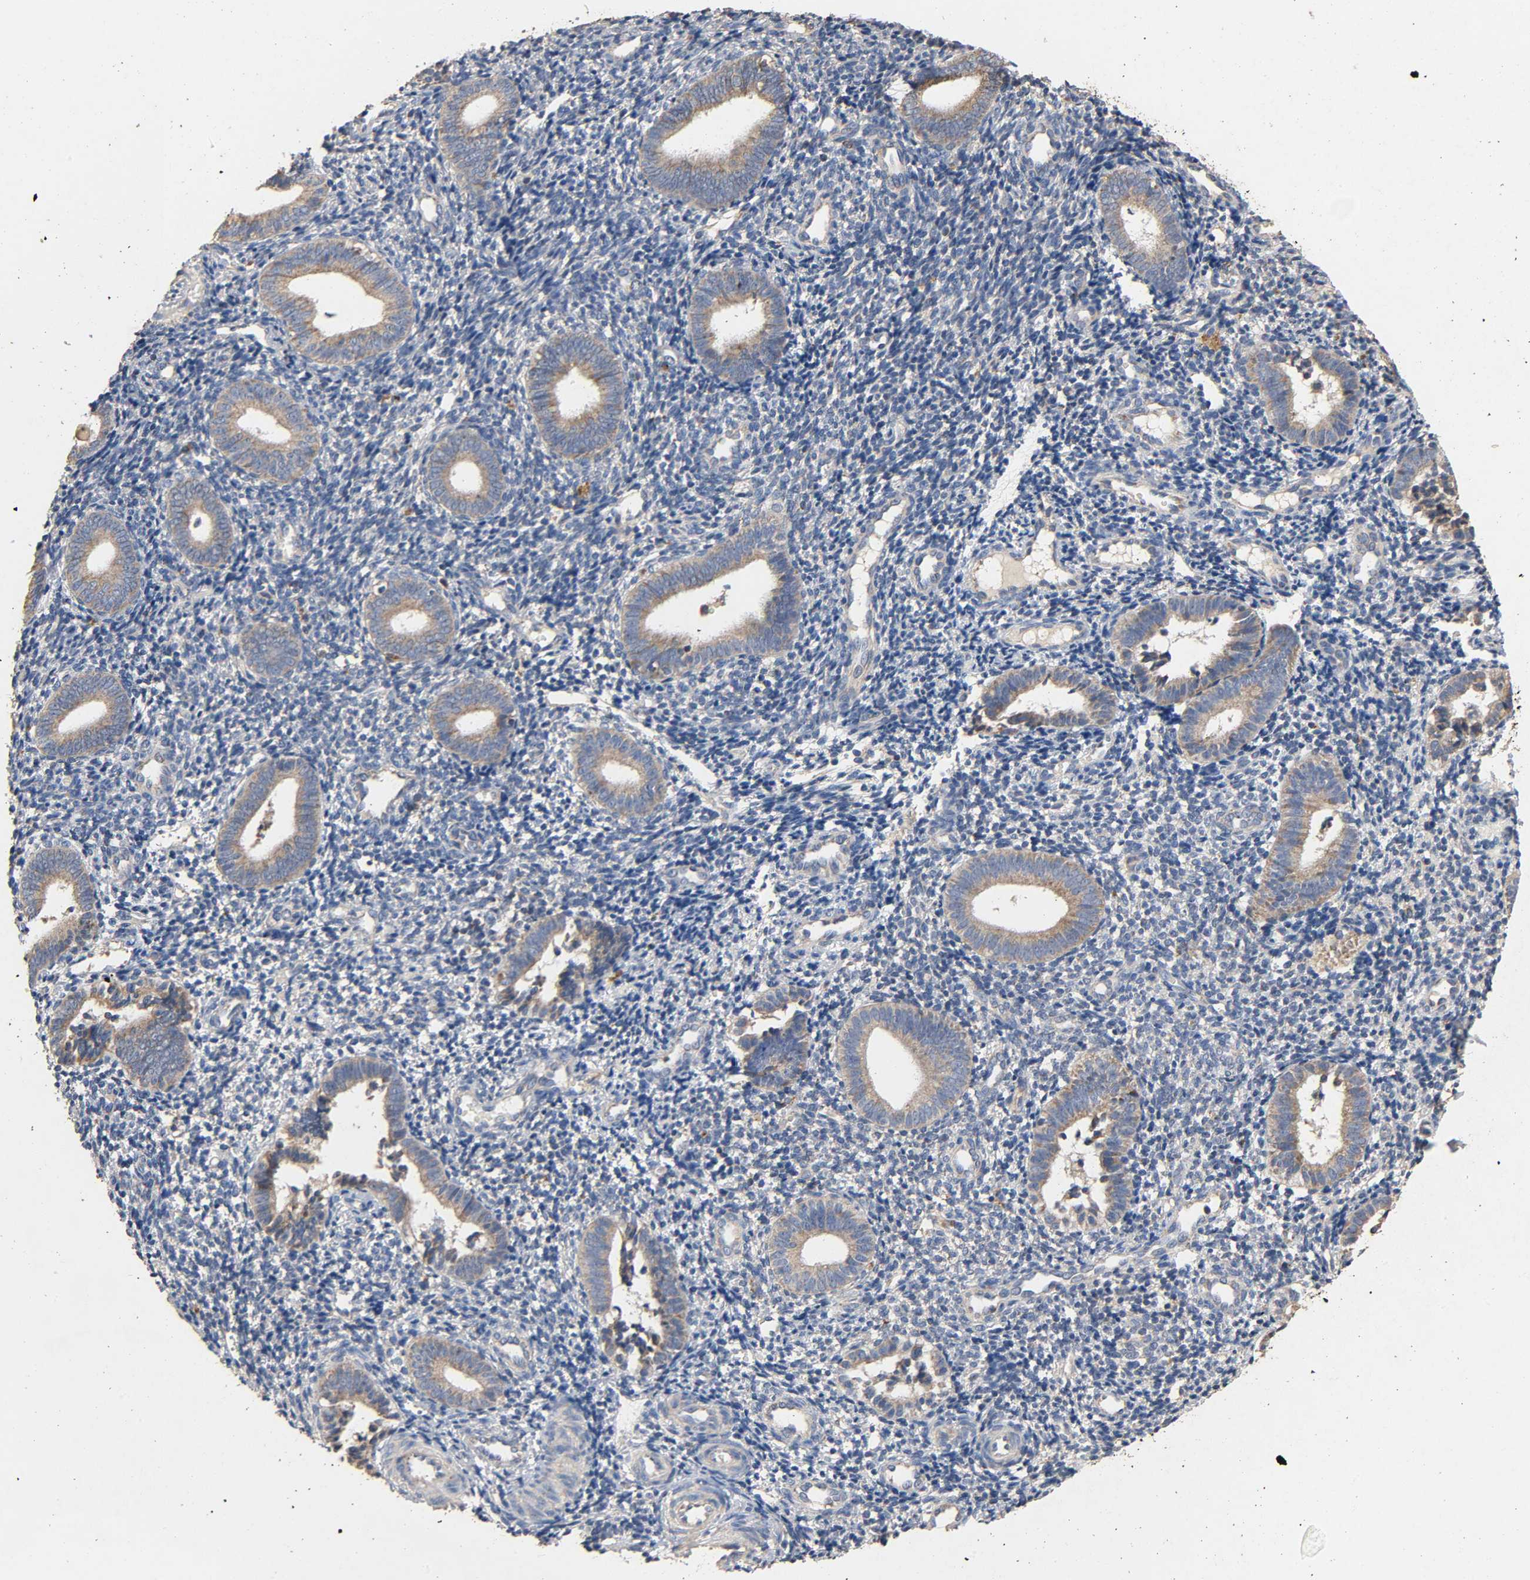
{"staining": {"intensity": "weak", "quantity": "<25%", "location": "cytoplasmic/membranous"}, "tissue": "endometrium", "cell_type": "Cells in endometrial stroma", "image_type": "normal", "snomed": [{"axis": "morphology", "description": "Normal tissue, NOS"}, {"axis": "topography", "description": "Uterus"}, {"axis": "topography", "description": "Endometrium"}], "caption": "Immunohistochemistry photomicrograph of normal endometrium stained for a protein (brown), which shows no expression in cells in endometrial stroma.", "gene": "NDUFS3", "patient": {"sex": "female", "age": 33}}